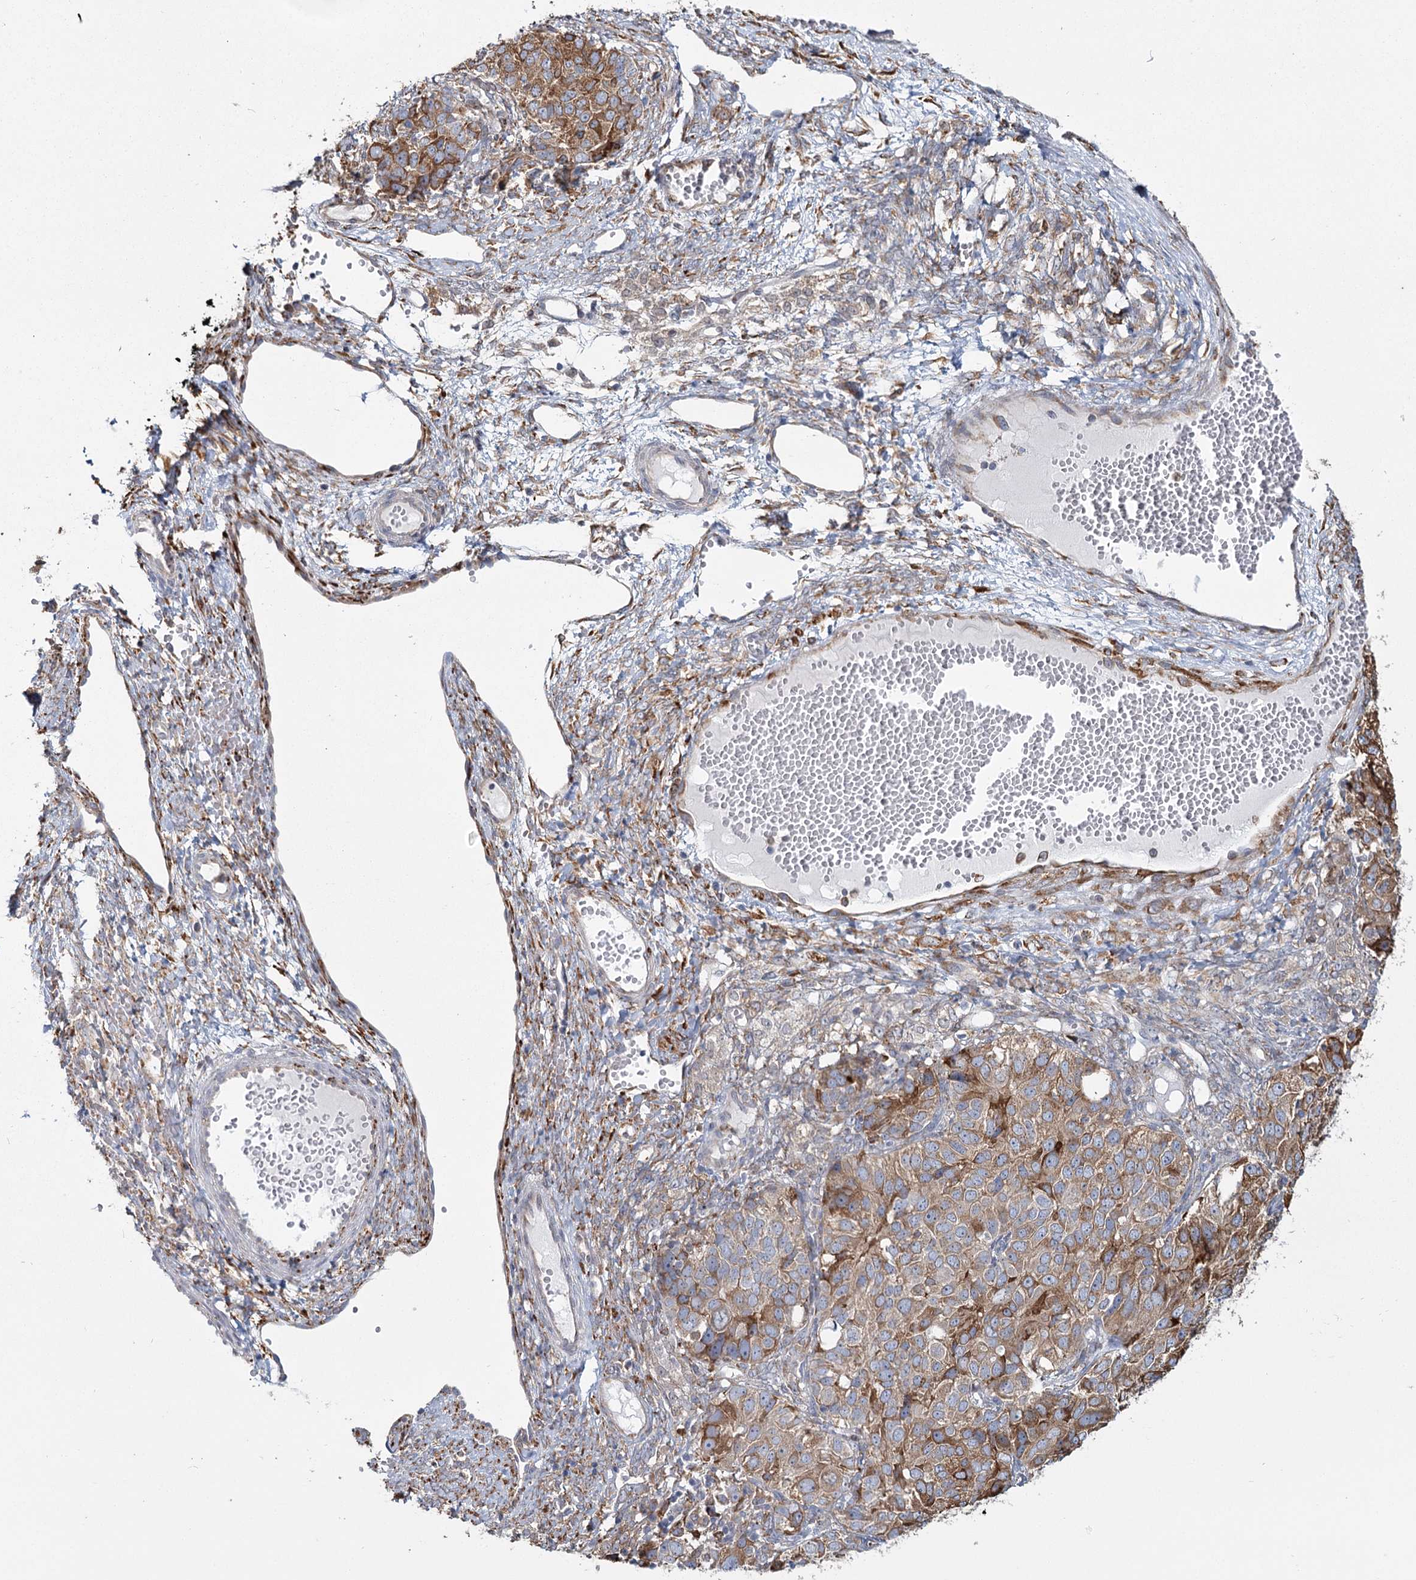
{"staining": {"intensity": "moderate", "quantity": ">75%", "location": "cytoplasmic/membranous"}, "tissue": "ovarian cancer", "cell_type": "Tumor cells", "image_type": "cancer", "snomed": [{"axis": "morphology", "description": "Carcinoma, endometroid"}, {"axis": "topography", "description": "Ovary"}], "caption": "Endometroid carcinoma (ovarian) stained with immunohistochemistry (IHC) reveals moderate cytoplasmic/membranous expression in approximately >75% of tumor cells.", "gene": "ZCCHC9", "patient": {"sex": "female", "age": 51}}